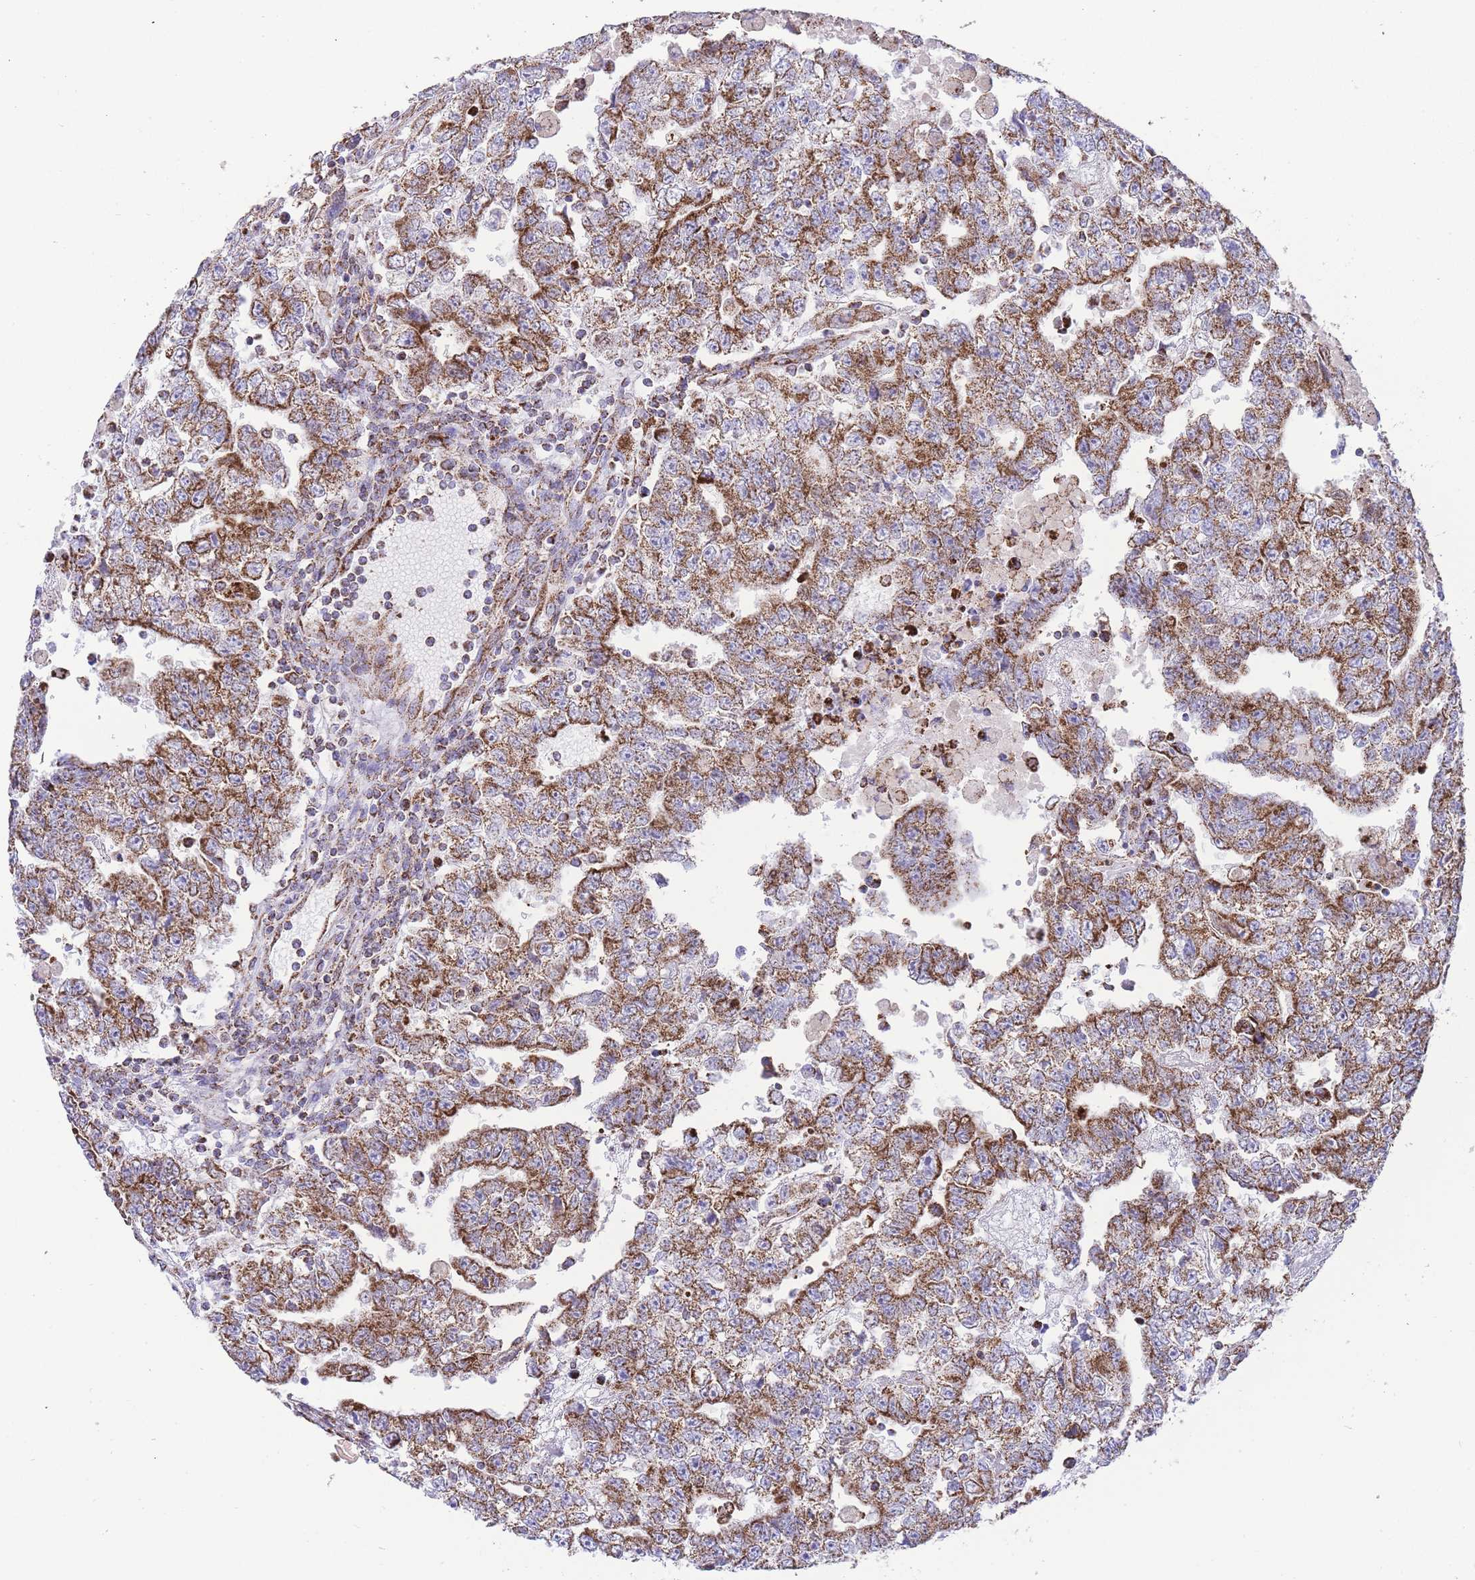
{"staining": {"intensity": "moderate", "quantity": ">75%", "location": "cytoplasmic/membranous"}, "tissue": "testis cancer", "cell_type": "Tumor cells", "image_type": "cancer", "snomed": [{"axis": "morphology", "description": "Carcinoma, Embryonal, NOS"}, {"axis": "topography", "description": "Testis"}], "caption": "High-power microscopy captured an immunohistochemistry (IHC) histopathology image of testis cancer (embryonal carcinoma), revealing moderate cytoplasmic/membranous staining in about >75% of tumor cells.", "gene": "GSTM1", "patient": {"sex": "male", "age": 25}}